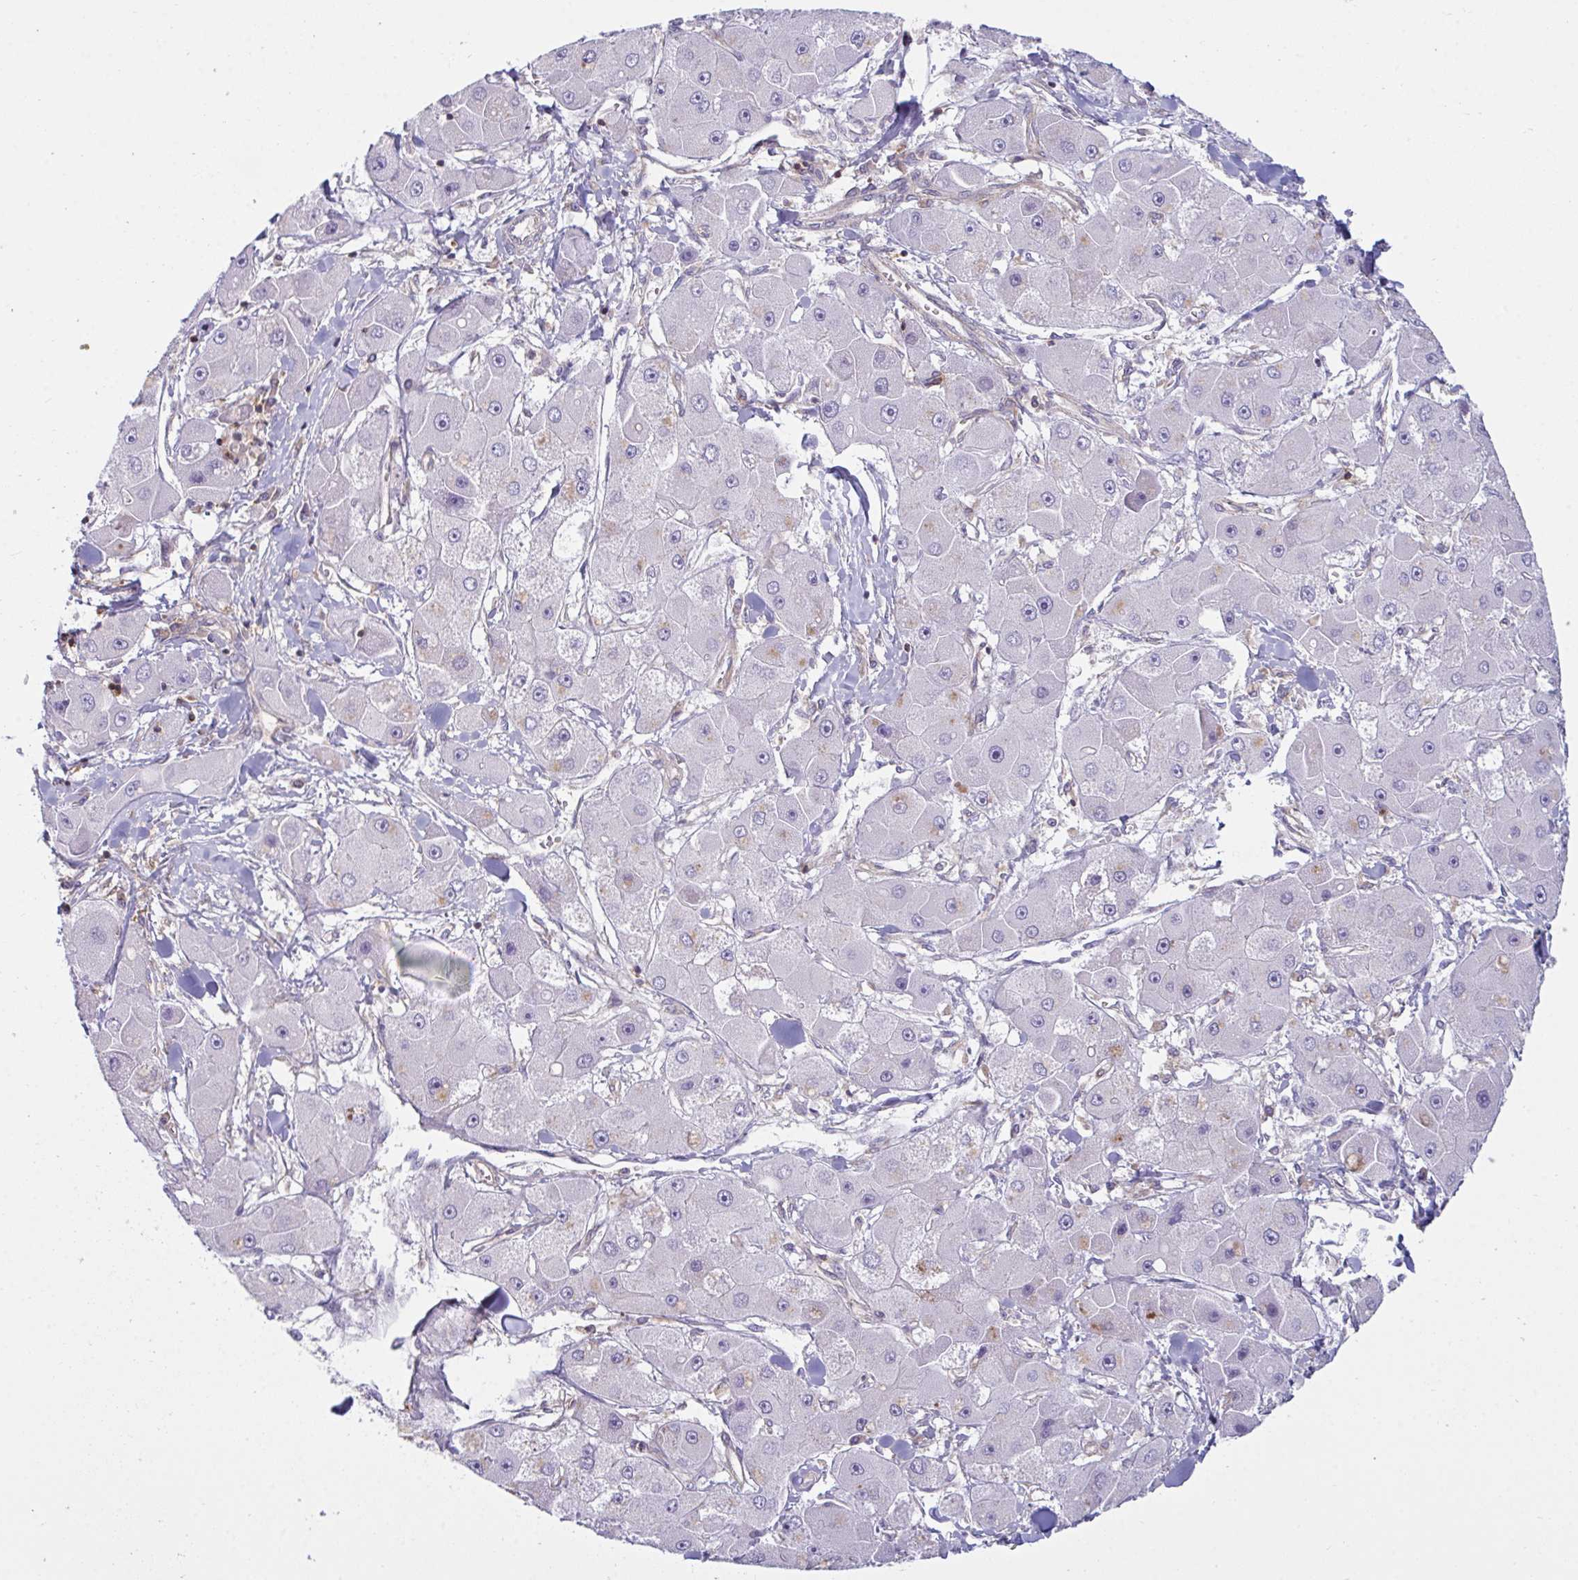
{"staining": {"intensity": "negative", "quantity": "none", "location": "none"}, "tissue": "liver cancer", "cell_type": "Tumor cells", "image_type": "cancer", "snomed": [{"axis": "morphology", "description": "Carcinoma, Hepatocellular, NOS"}, {"axis": "topography", "description": "Liver"}], "caption": "Immunohistochemistry photomicrograph of human liver cancer (hepatocellular carcinoma) stained for a protein (brown), which shows no positivity in tumor cells.", "gene": "TSC22D3", "patient": {"sex": "male", "age": 24}}